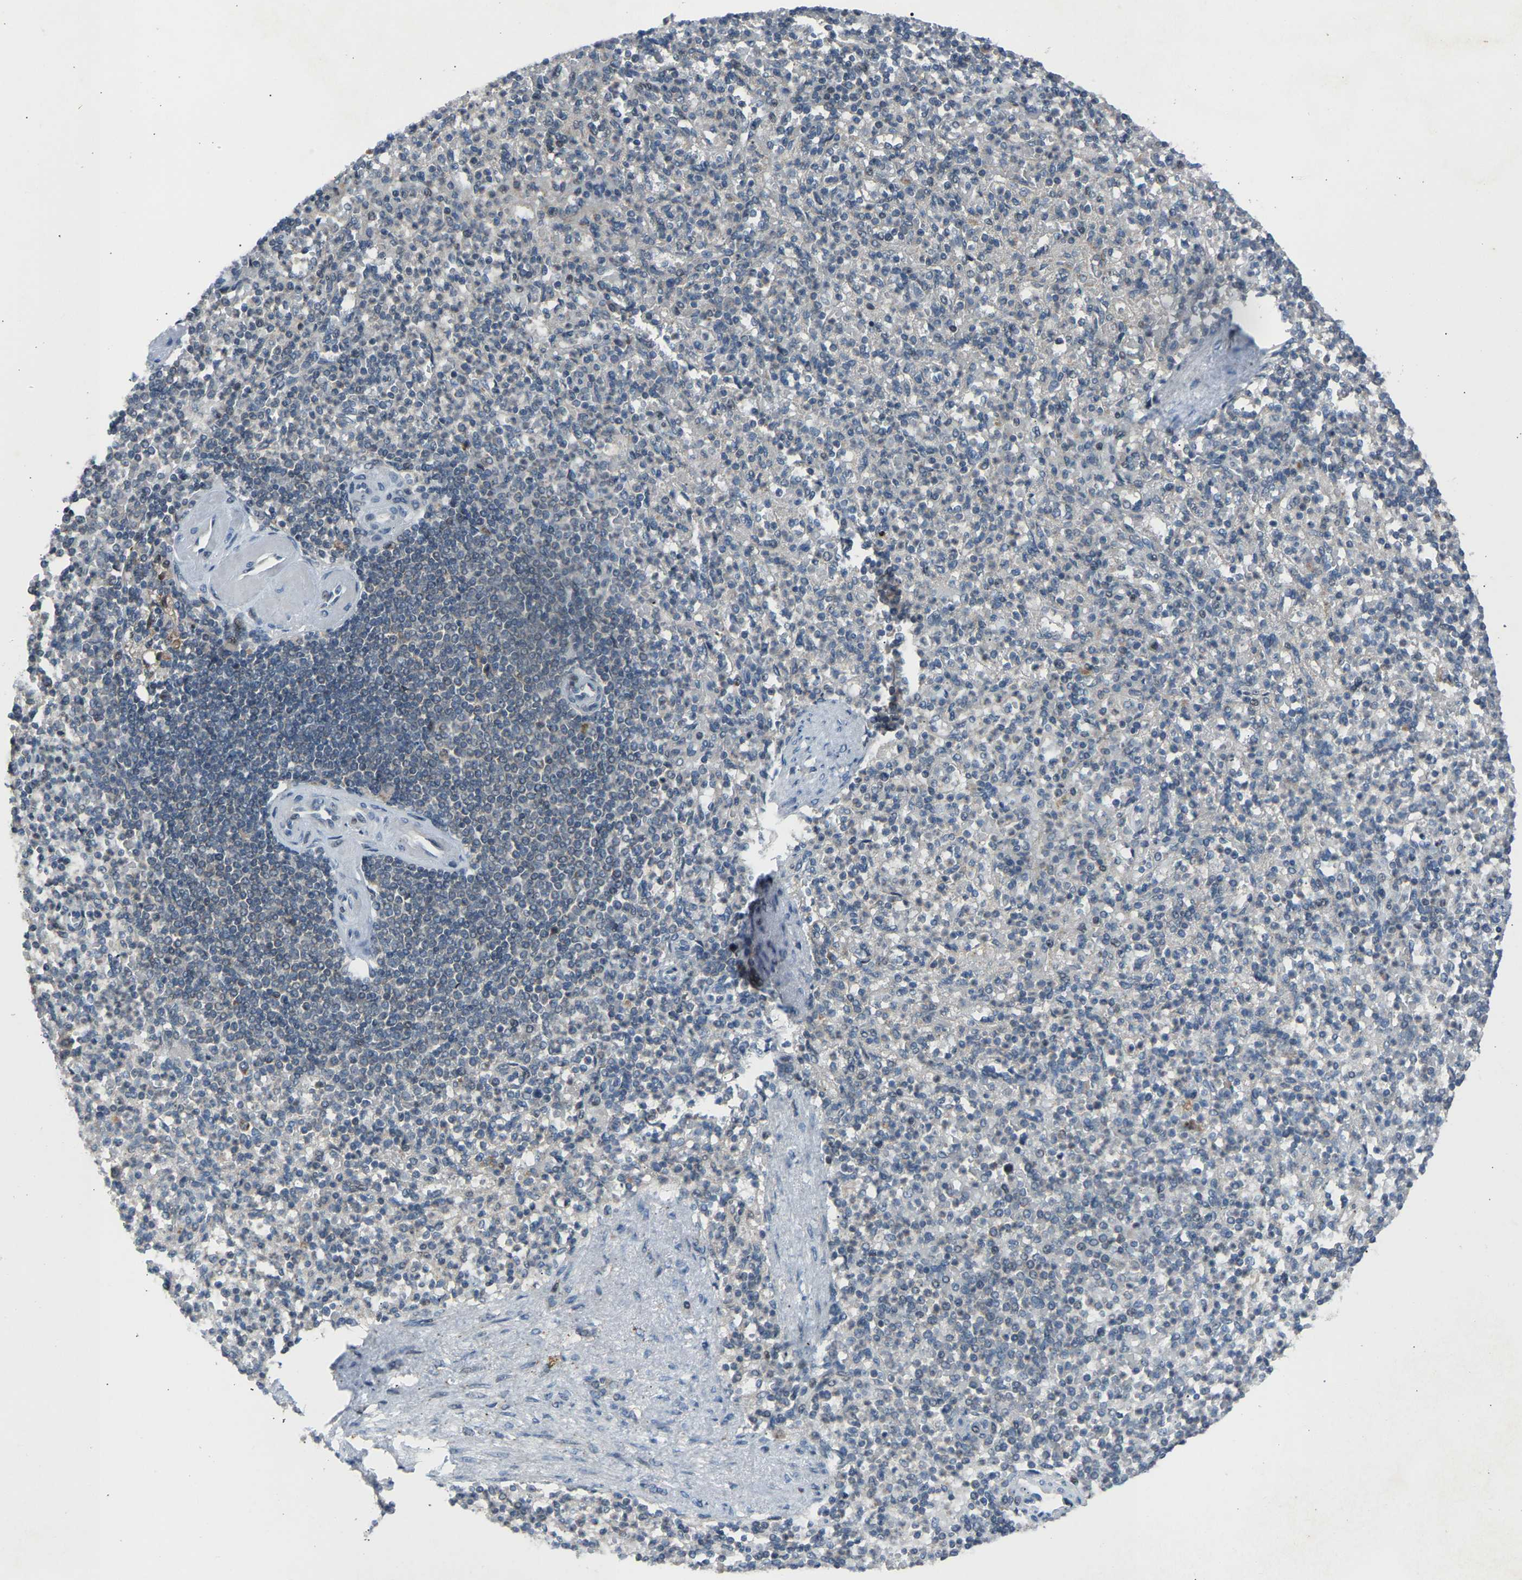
{"staining": {"intensity": "weak", "quantity": "<25%", "location": "cytoplasmic/membranous"}, "tissue": "spleen", "cell_type": "Cells in red pulp", "image_type": "normal", "snomed": [{"axis": "morphology", "description": "Normal tissue, NOS"}, {"axis": "topography", "description": "Spleen"}], "caption": "Immunohistochemistry (IHC) photomicrograph of benign human spleen stained for a protein (brown), which shows no expression in cells in red pulp. (DAB (3,3'-diaminobenzidine) IHC visualized using brightfield microscopy, high magnification).", "gene": "SLIRP", "patient": {"sex": "female", "age": 74}}